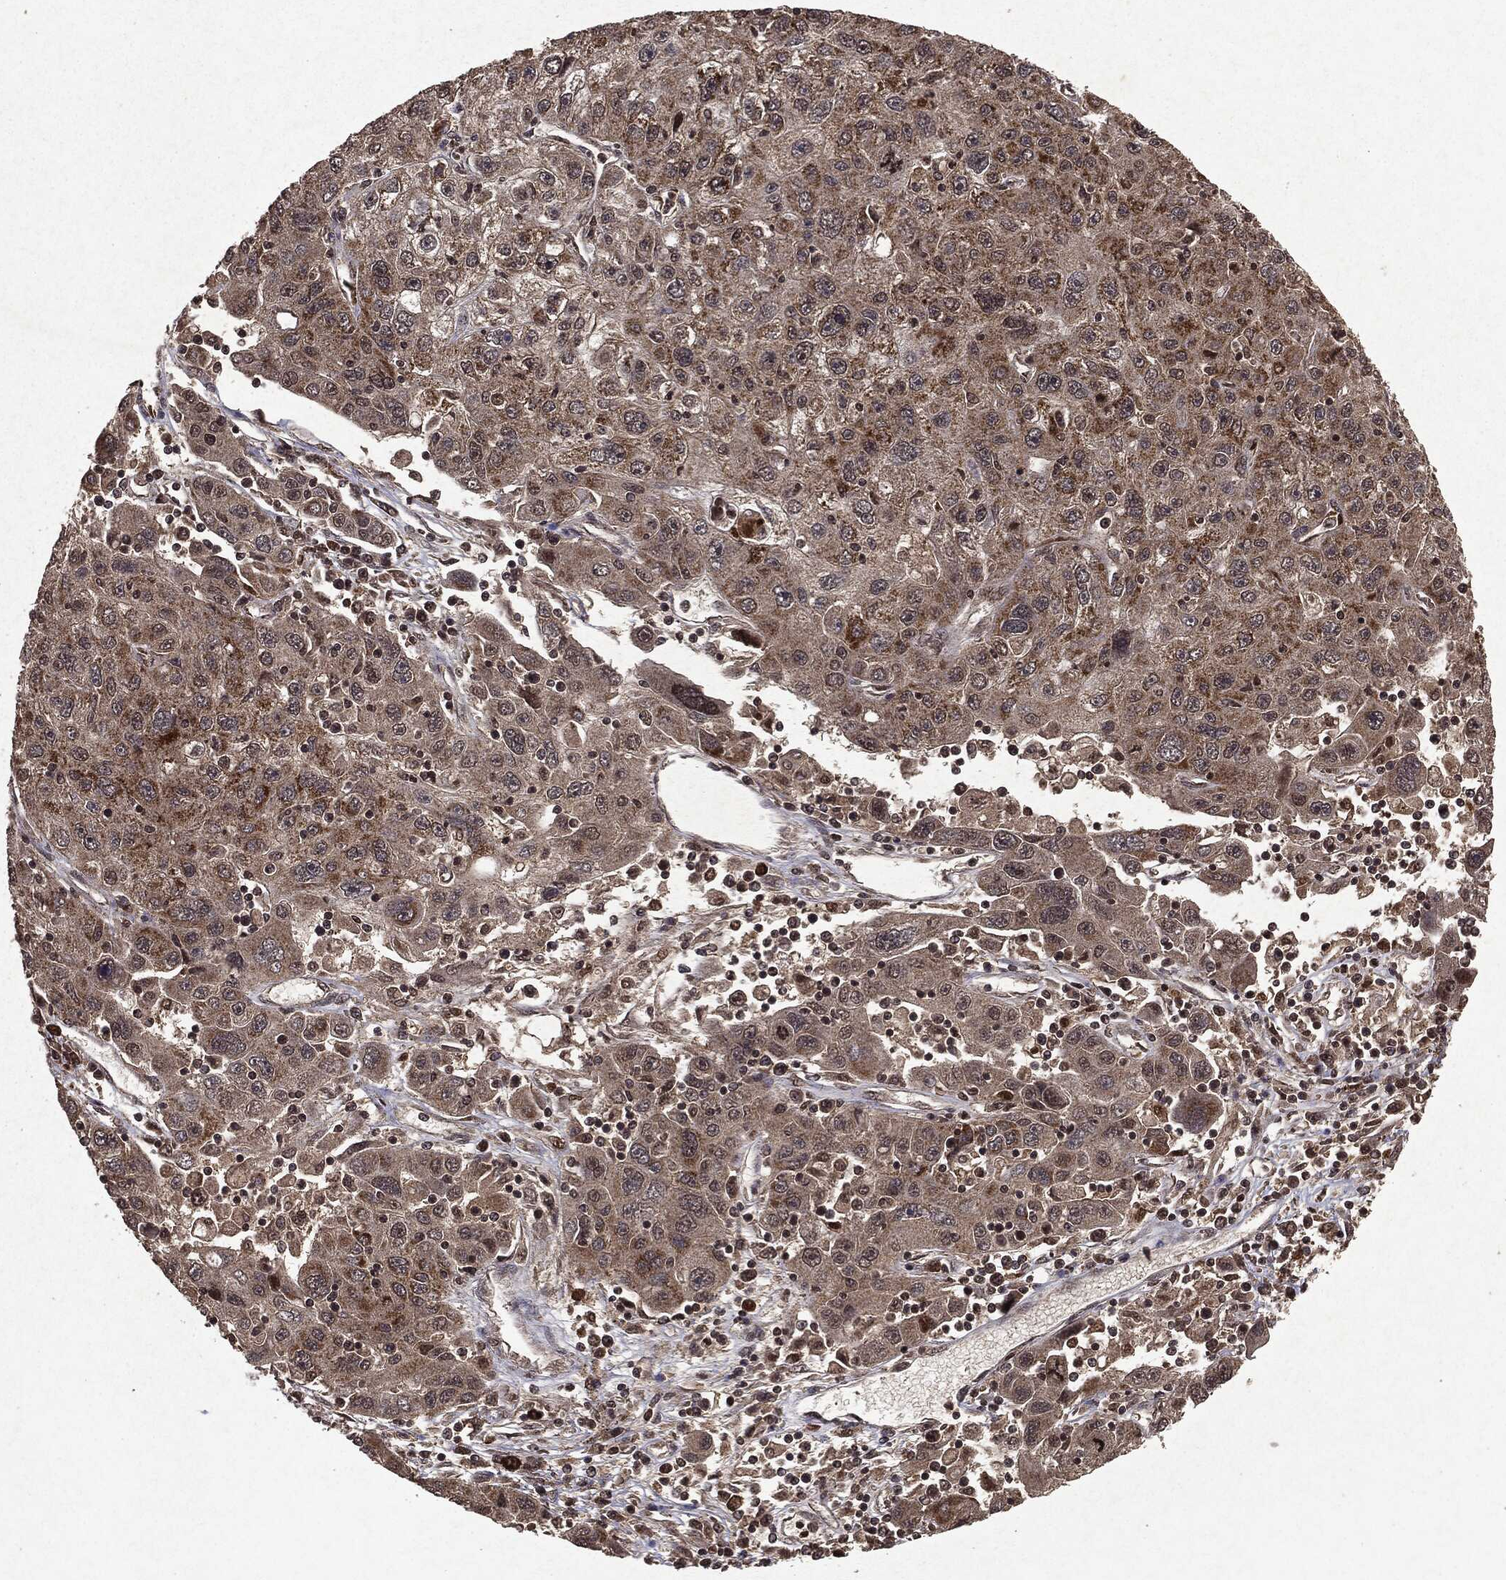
{"staining": {"intensity": "negative", "quantity": "none", "location": "none"}, "tissue": "stomach cancer", "cell_type": "Tumor cells", "image_type": "cancer", "snomed": [{"axis": "morphology", "description": "Adenocarcinoma, NOS"}, {"axis": "topography", "description": "Stomach"}], "caption": "A high-resolution photomicrograph shows immunohistochemistry staining of stomach cancer, which reveals no significant staining in tumor cells.", "gene": "PEBP1", "patient": {"sex": "male", "age": 56}}